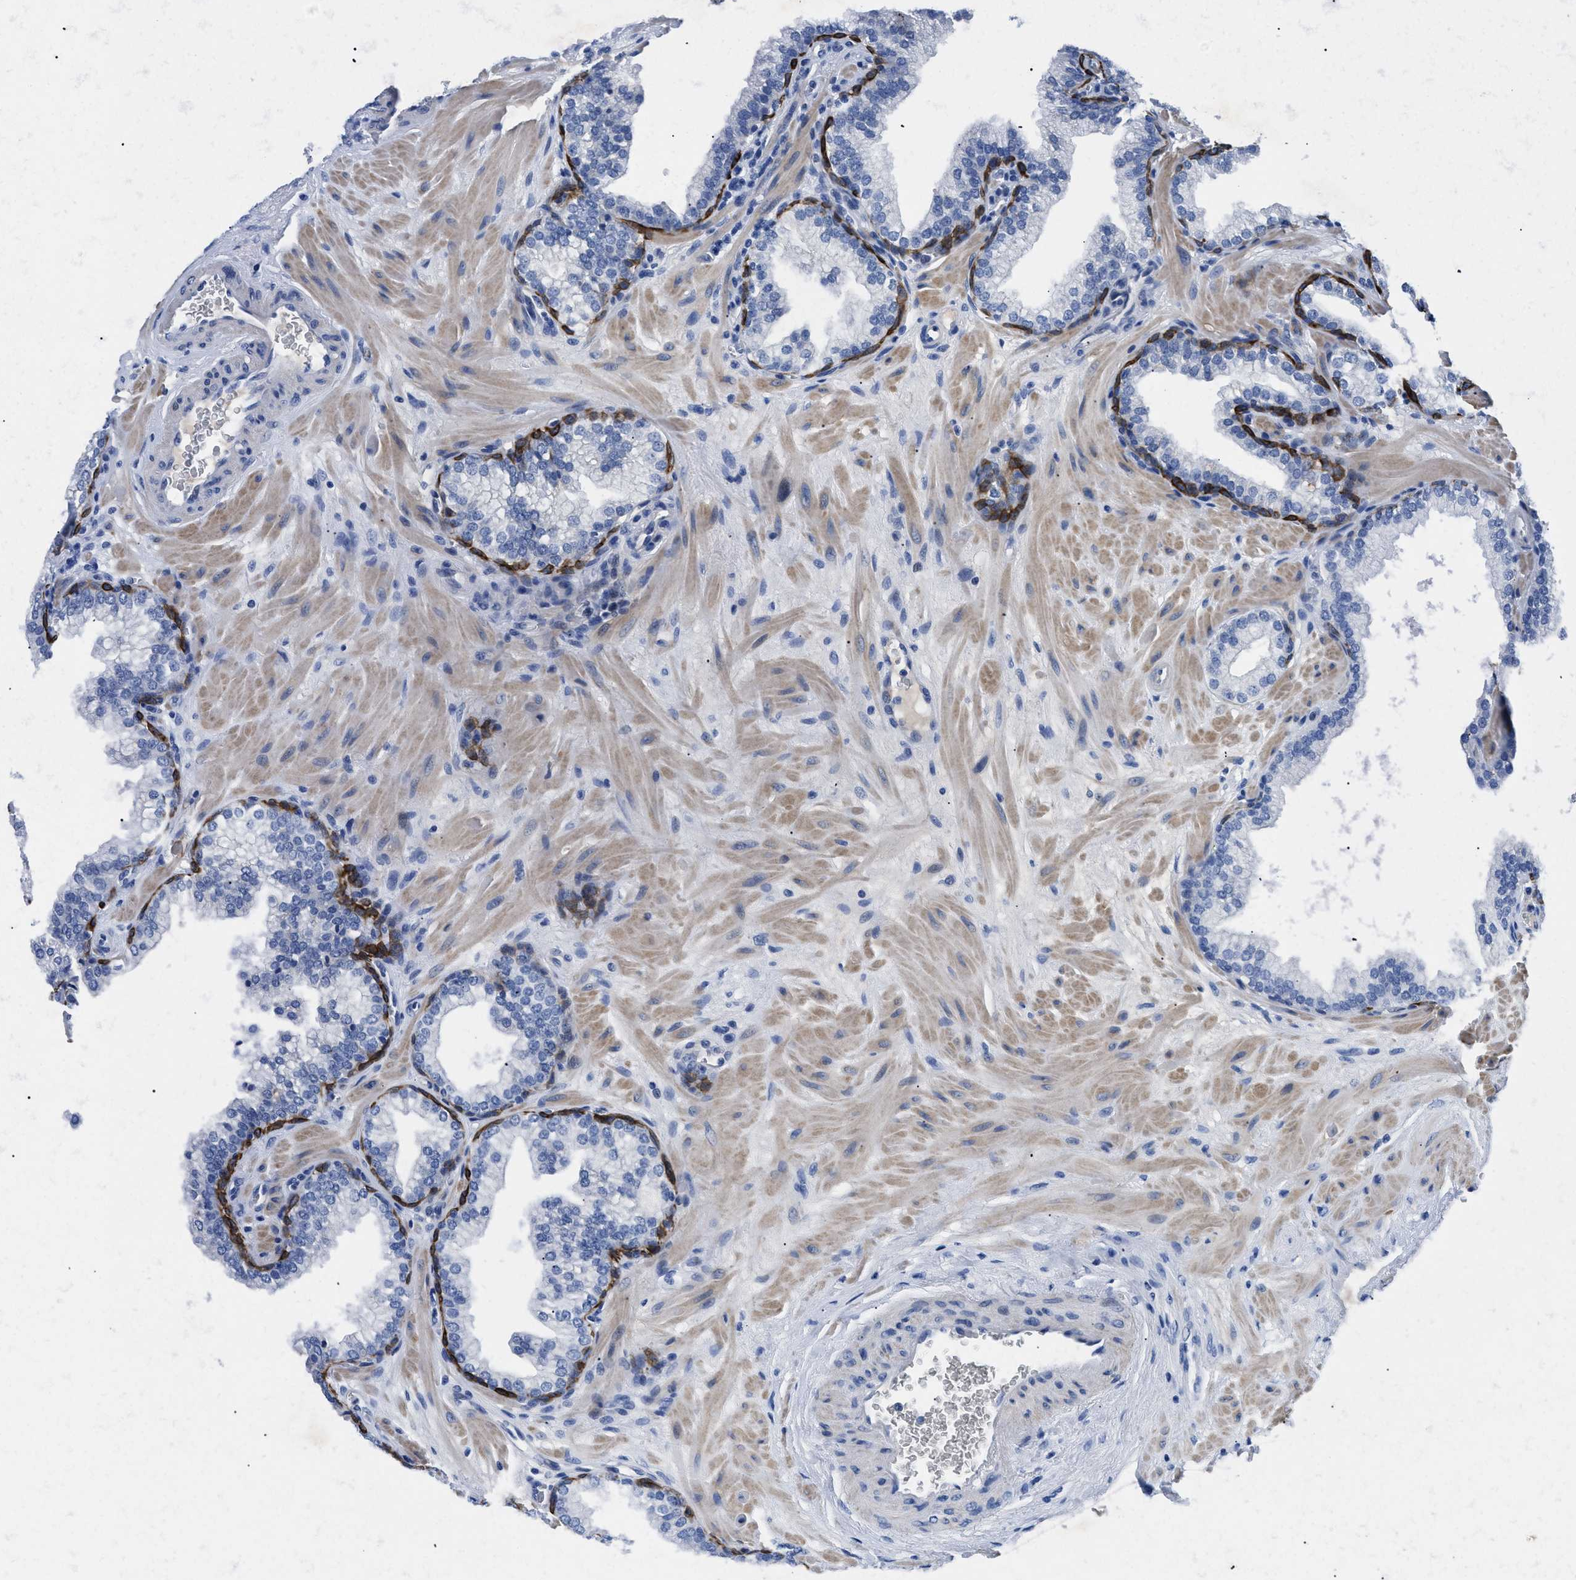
{"staining": {"intensity": "strong", "quantity": "<25%", "location": "cytoplasmic/membranous"}, "tissue": "prostate", "cell_type": "Glandular cells", "image_type": "normal", "snomed": [{"axis": "morphology", "description": "Normal tissue, NOS"}, {"axis": "morphology", "description": "Urothelial carcinoma, Low grade"}, {"axis": "topography", "description": "Urinary bladder"}, {"axis": "topography", "description": "Prostate"}], "caption": "IHC photomicrograph of benign prostate: human prostate stained using immunohistochemistry (IHC) exhibits medium levels of strong protein expression localized specifically in the cytoplasmic/membranous of glandular cells, appearing as a cytoplasmic/membranous brown color.", "gene": "TMEM68", "patient": {"sex": "male", "age": 60}}